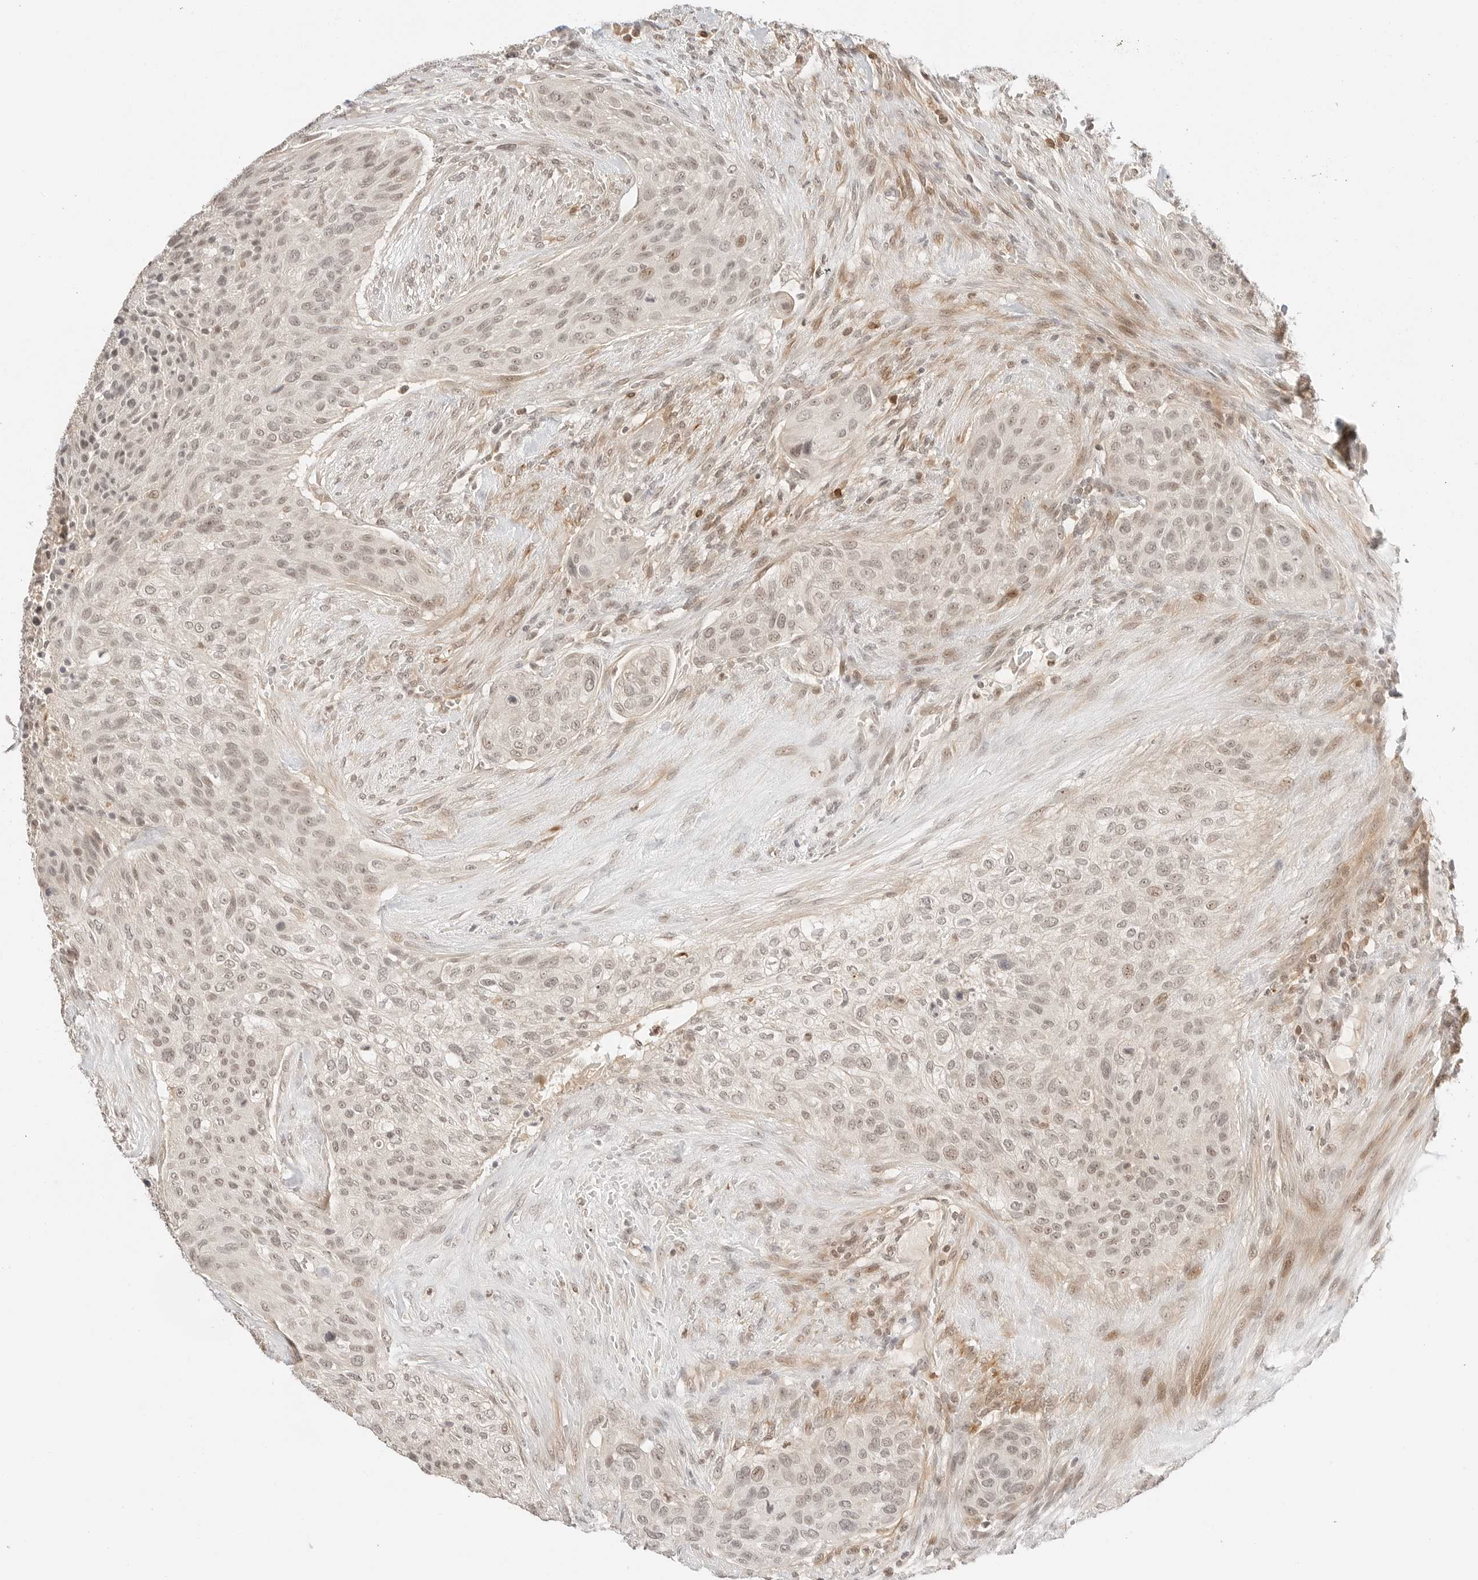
{"staining": {"intensity": "moderate", "quantity": "<25%", "location": "nuclear"}, "tissue": "urothelial cancer", "cell_type": "Tumor cells", "image_type": "cancer", "snomed": [{"axis": "morphology", "description": "Urothelial carcinoma, High grade"}, {"axis": "topography", "description": "Urinary bladder"}], "caption": "Human urothelial cancer stained for a protein (brown) reveals moderate nuclear positive positivity in approximately <25% of tumor cells.", "gene": "RPS6KL1", "patient": {"sex": "male", "age": 35}}